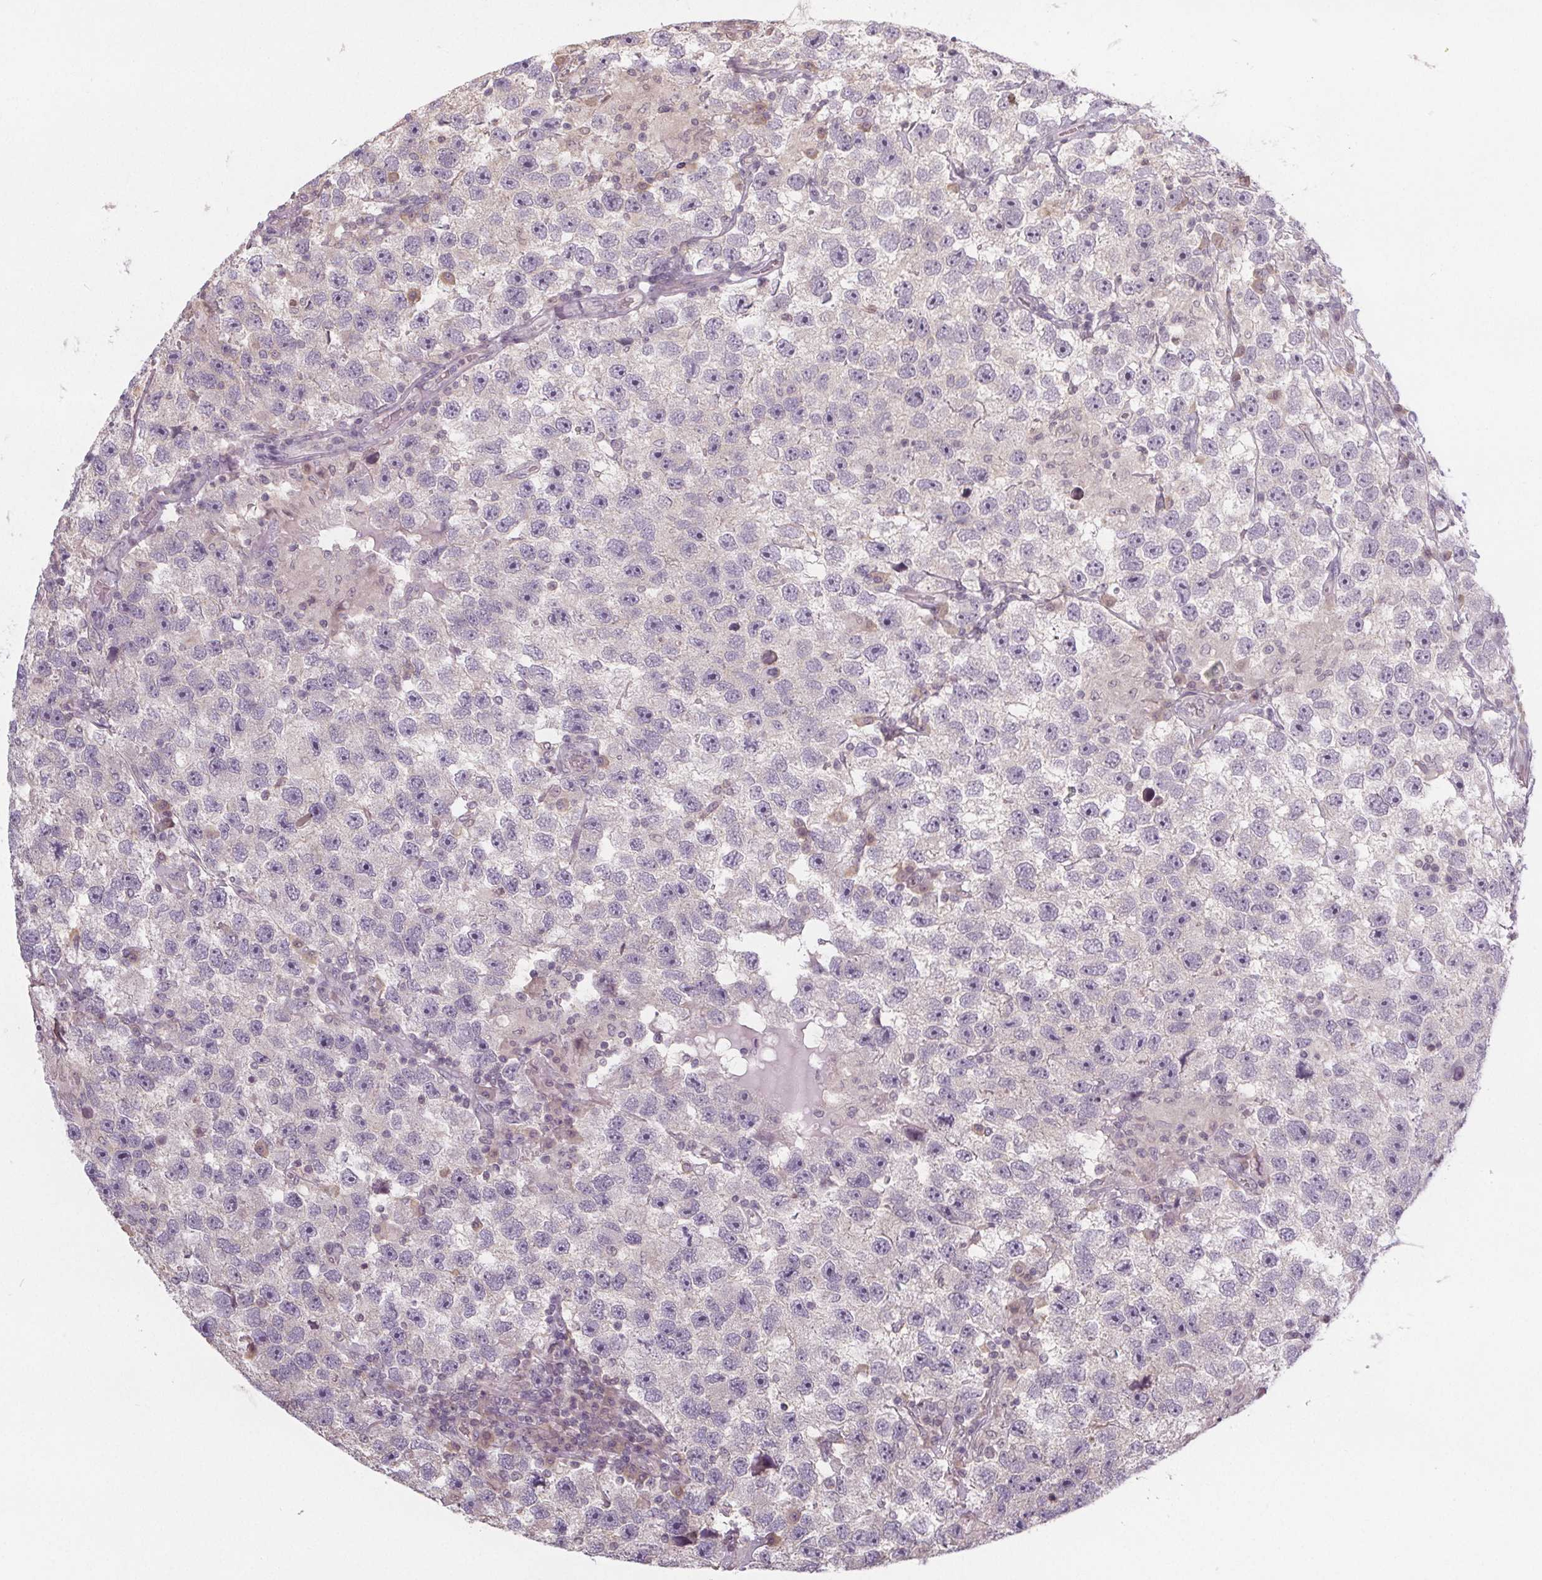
{"staining": {"intensity": "negative", "quantity": "none", "location": "none"}, "tissue": "testis cancer", "cell_type": "Tumor cells", "image_type": "cancer", "snomed": [{"axis": "morphology", "description": "Seminoma, NOS"}, {"axis": "topography", "description": "Testis"}], "caption": "The immunohistochemistry (IHC) histopathology image has no significant expression in tumor cells of seminoma (testis) tissue.", "gene": "SLC26A2", "patient": {"sex": "male", "age": 26}}